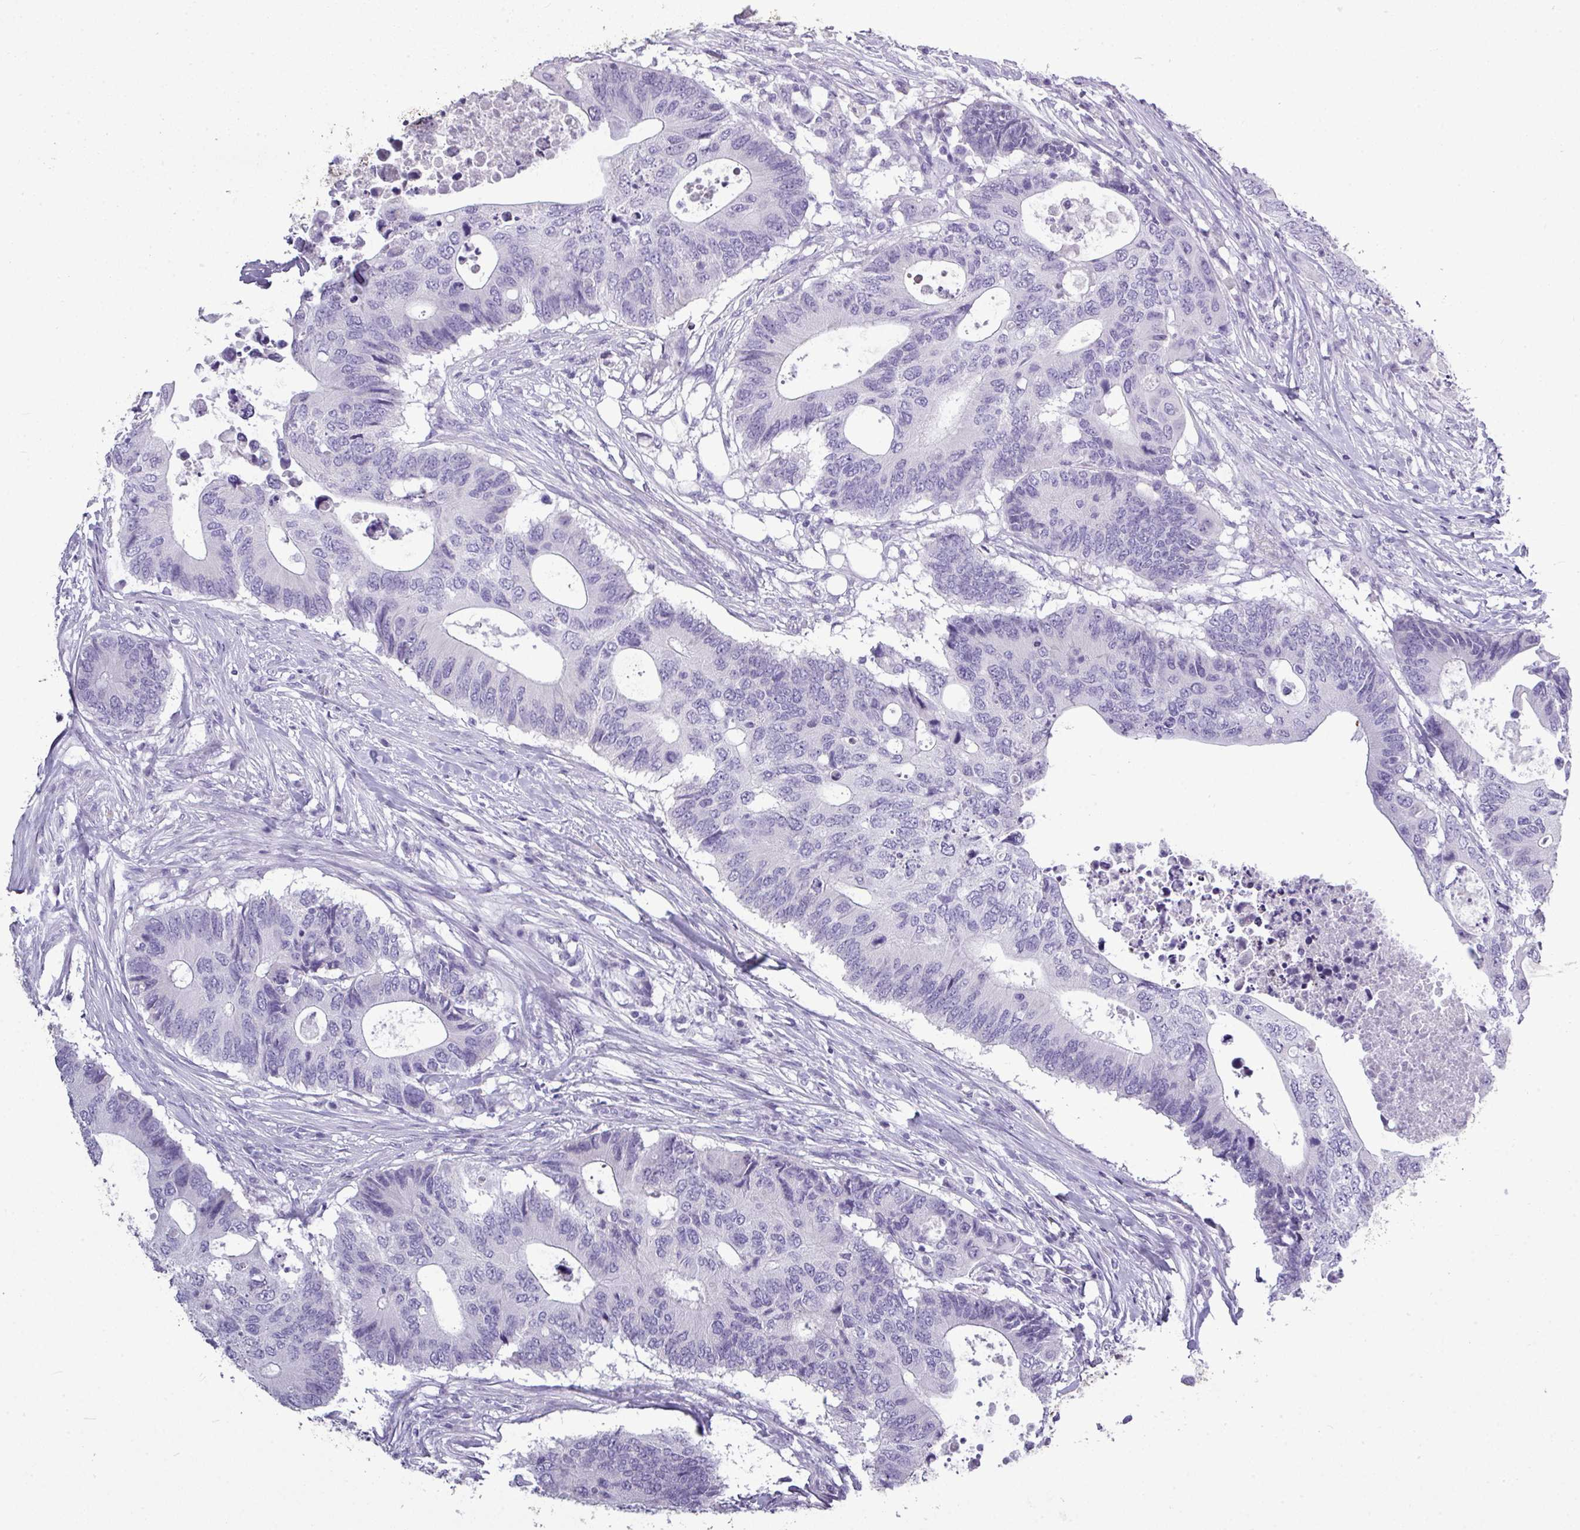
{"staining": {"intensity": "negative", "quantity": "none", "location": "none"}, "tissue": "colorectal cancer", "cell_type": "Tumor cells", "image_type": "cancer", "snomed": [{"axis": "morphology", "description": "Adenocarcinoma, NOS"}, {"axis": "topography", "description": "Colon"}], "caption": "Tumor cells are negative for protein expression in human adenocarcinoma (colorectal).", "gene": "TMEM91", "patient": {"sex": "male", "age": 71}}